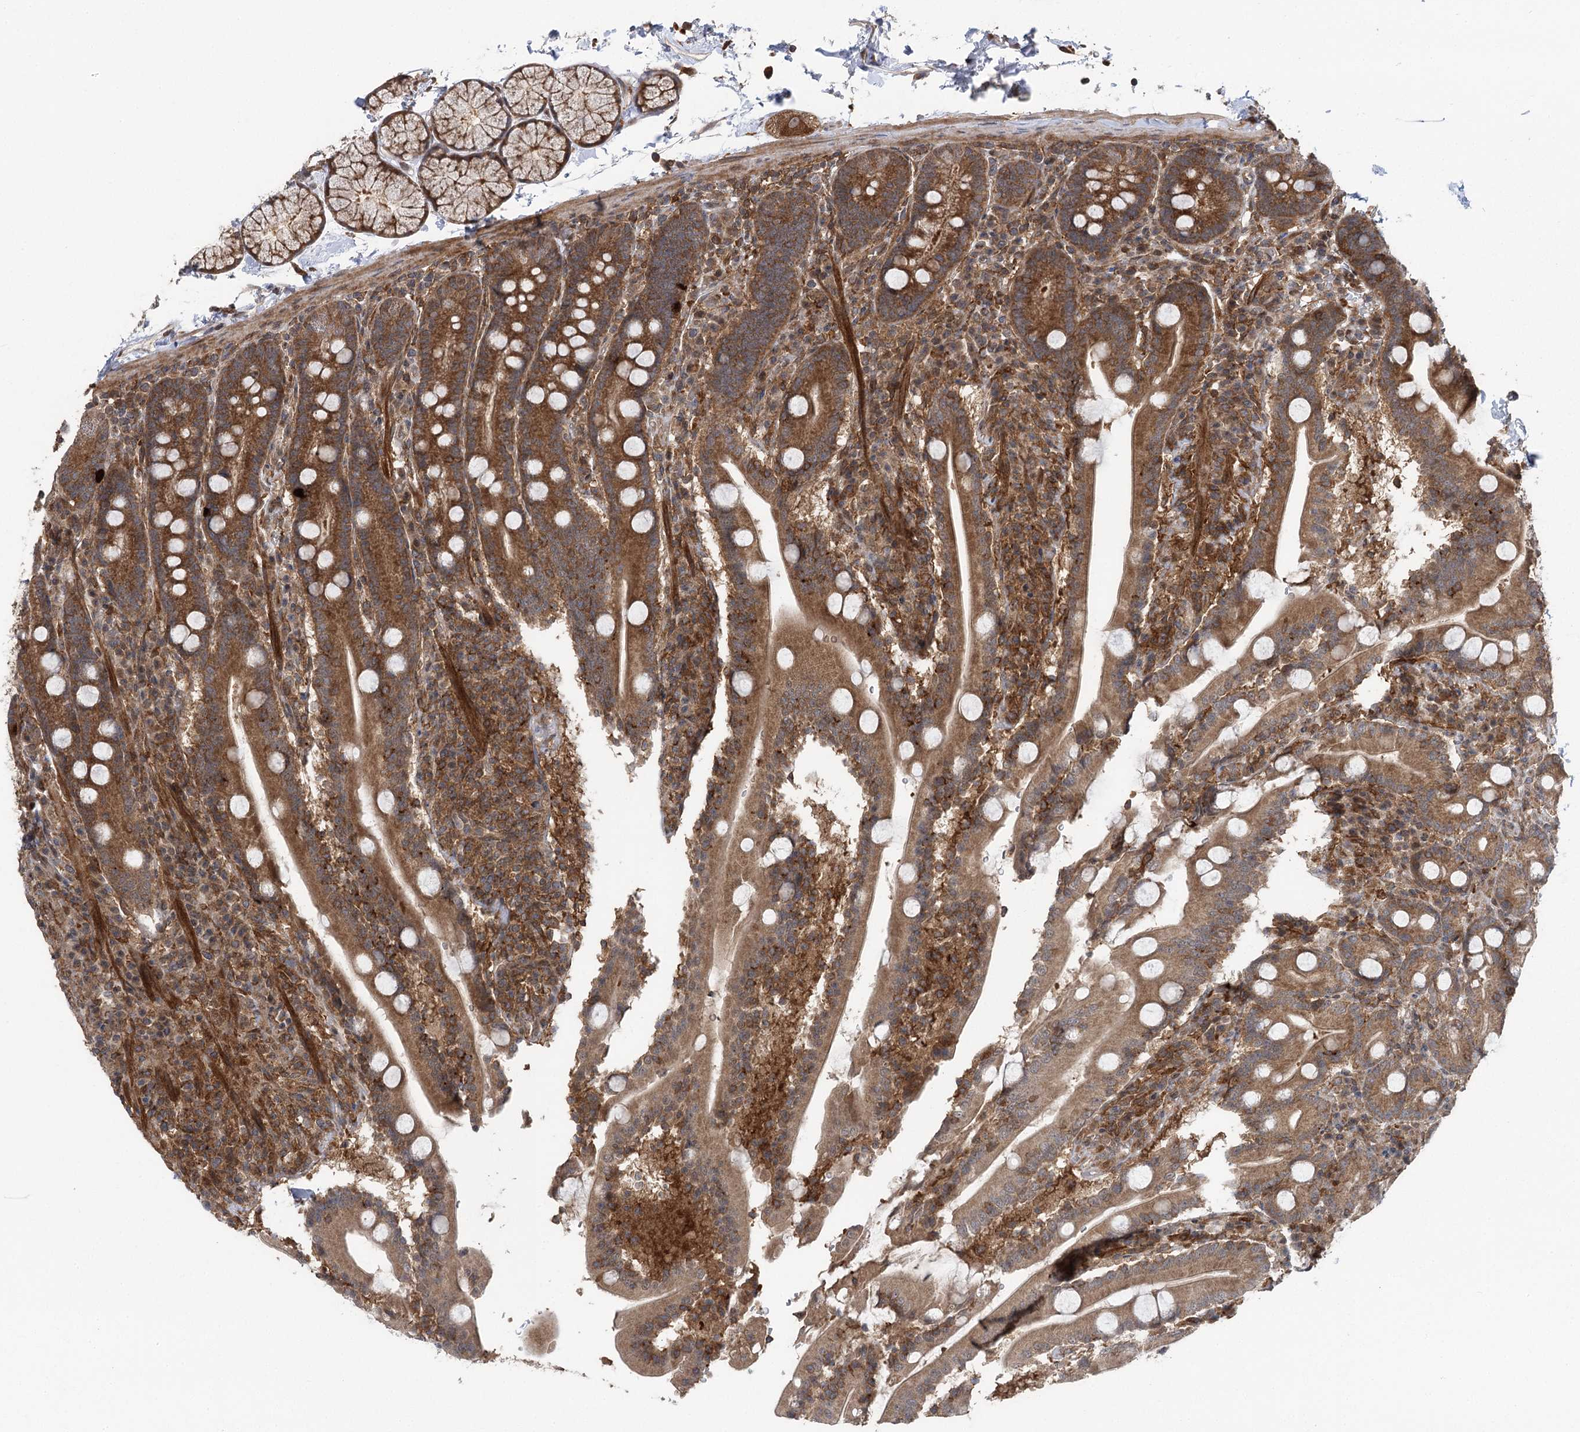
{"staining": {"intensity": "moderate", "quantity": ">75%", "location": "cytoplasmic/membranous"}, "tissue": "duodenum", "cell_type": "Glandular cells", "image_type": "normal", "snomed": [{"axis": "morphology", "description": "Normal tissue, NOS"}, {"axis": "topography", "description": "Duodenum"}], "caption": "IHC (DAB (3,3'-diaminobenzidine)) staining of normal duodenum exhibits moderate cytoplasmic/membranous protein expression in approximately >75% of glandular cells.", "gene": "C12orf4", "patient": {"sex": "male", "age": 35}}